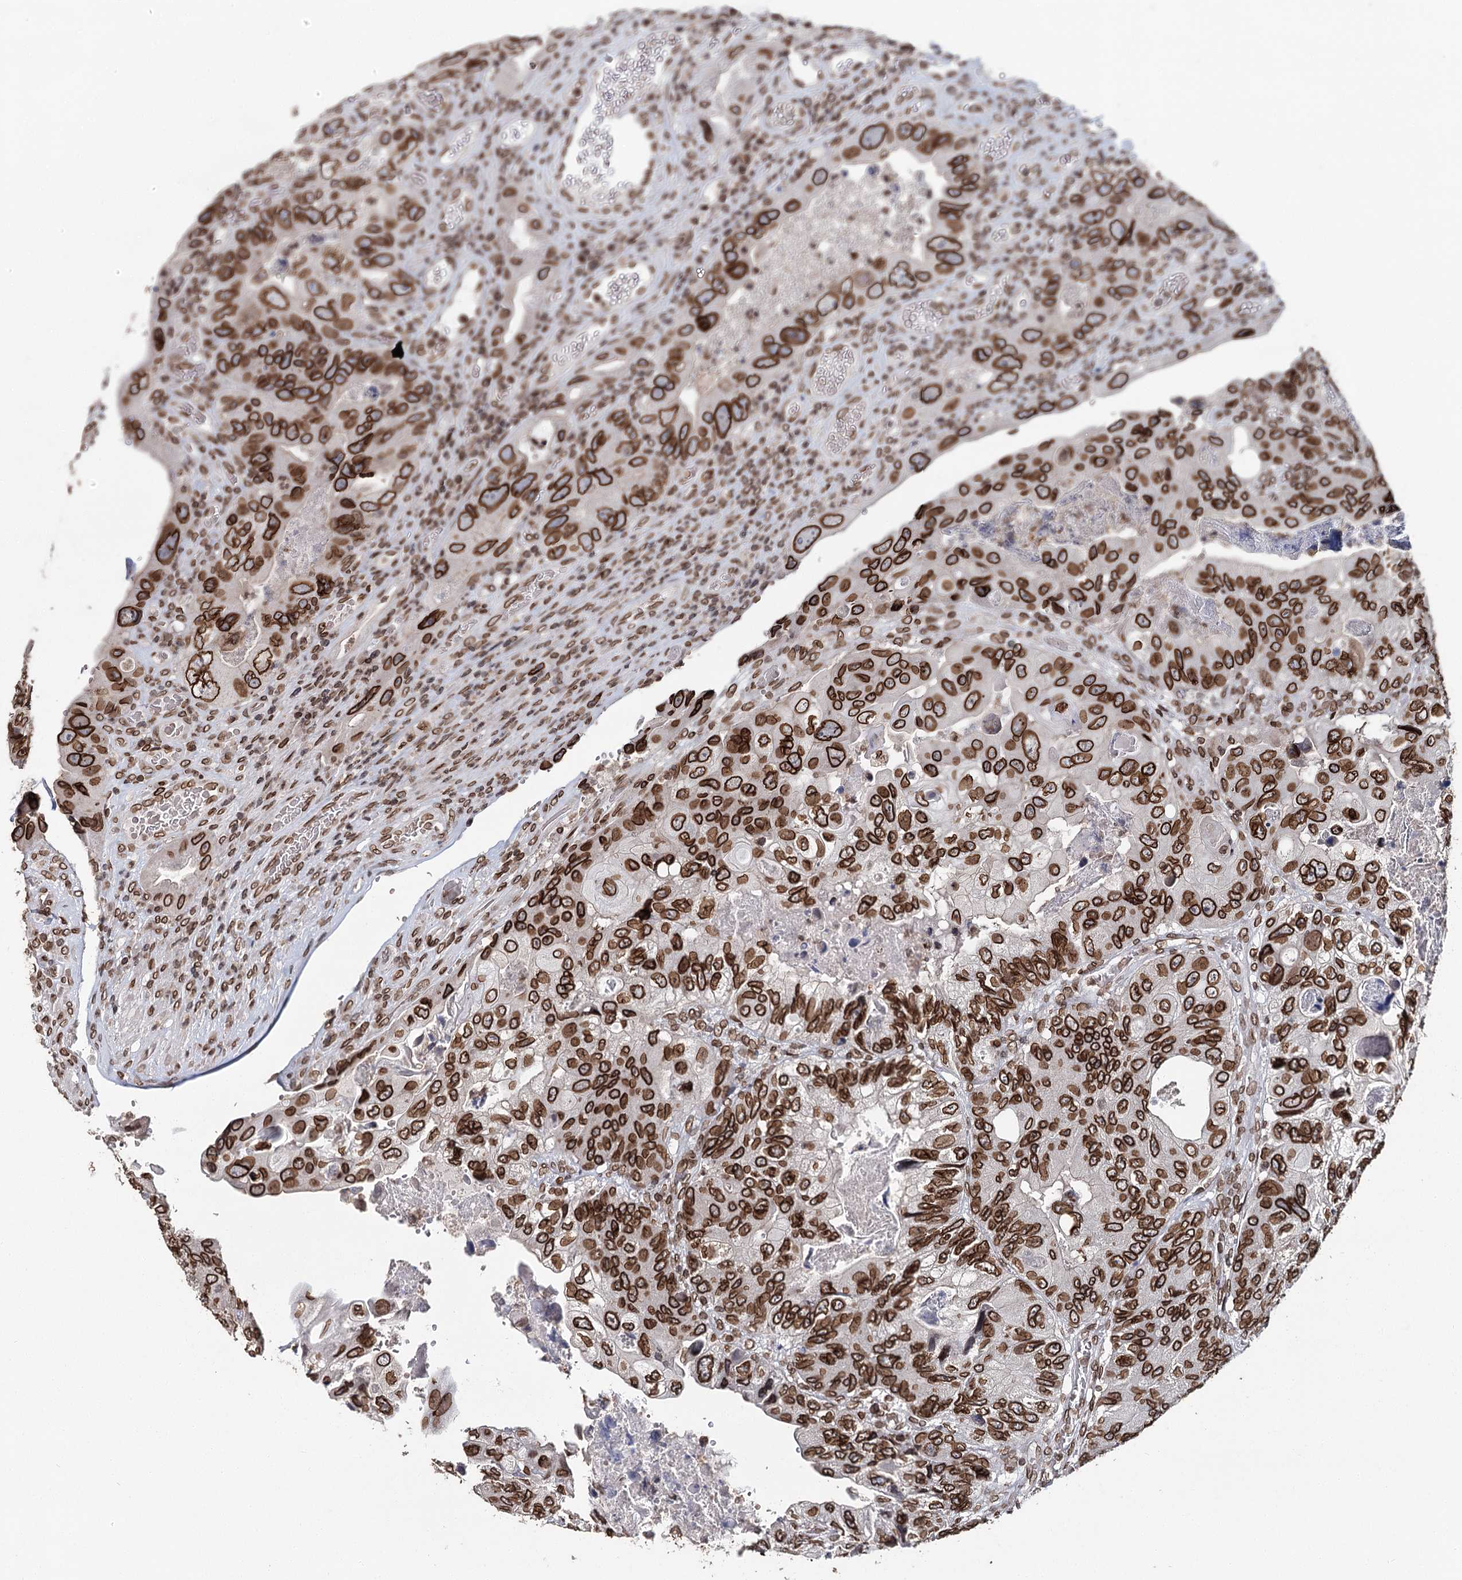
{"staining": {"intensity": "strong", "quantity": ">75%", "location": "cytoplasmic/membranous,nuclear"}, "tissue": "colorectal cancer", "cell_type": "Tumor cells", "image_type": "cancer", "snomed": [{"axis": "morphology", "description": "Adenocarcinoma, NOS"}, {"axis": "topography", "description": "Rectum"}], "caption": "Immunohistochemistry photomicrograph of neoplastic tissue: human adenocarcinoma (colorectal) stained using IHC shows high levels of strong protein expression localized specifically in the cytoplasmic/membranous and nuclear of tumor cells, appearing as a cytoplasmic/membranous and nuclear brown color.", "gene": "KIAA0930", "patient": {"sex": "male", "age": 63}}